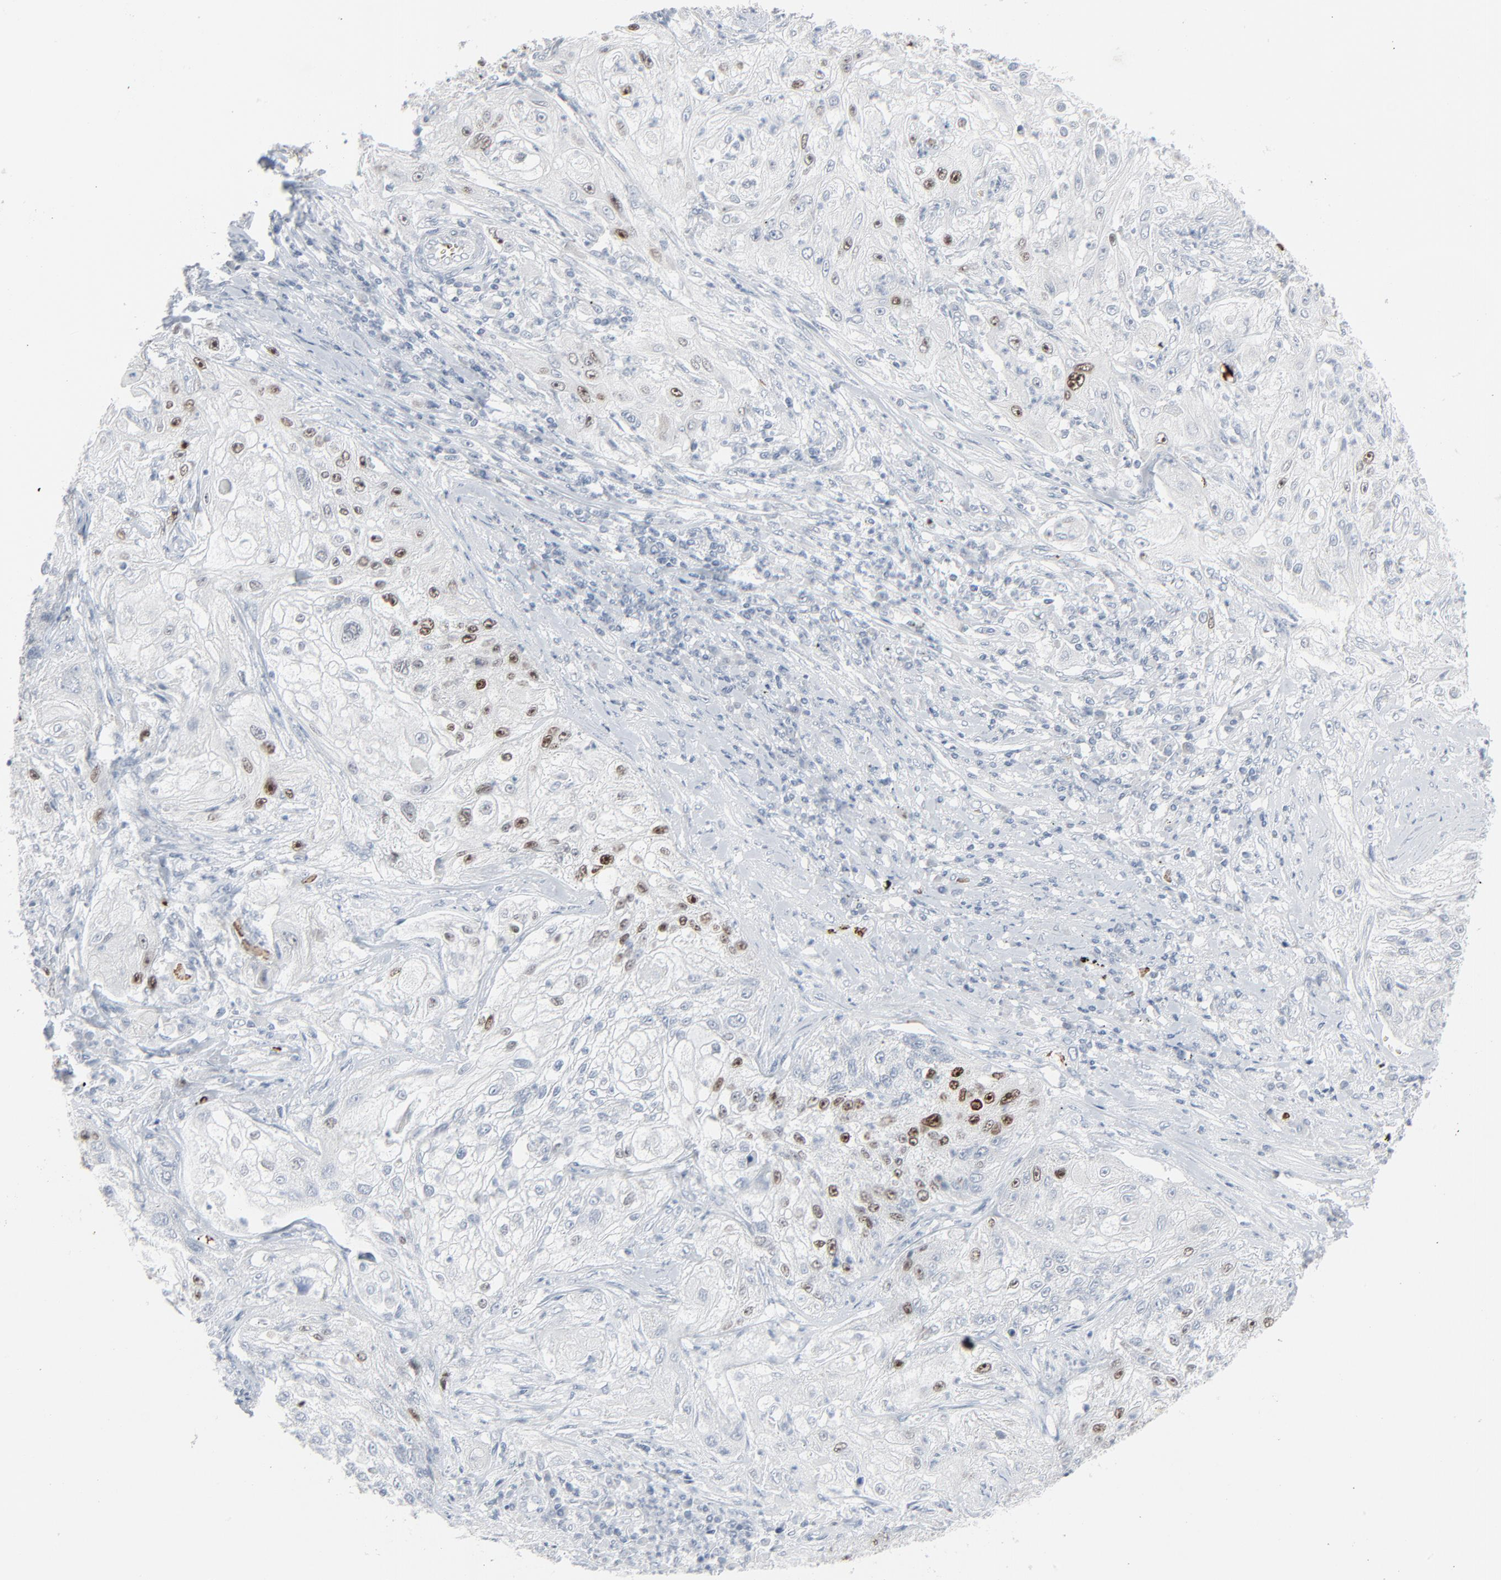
{"staining": {"intensity": "strong", "quantity": "<25%", "location": "nuclear"}, "tissue": "lung cancer", "cell_type": "Tumor cells", "image_type": "cancer", "snomed": [{"axis": "morphology", "description": "Inflammation, NOS"}, {"axis": "morphology", "description": "Squamous cell carcinoma, NOS"}, {"axis": "topography", "description": "Lymph node"}, {"axis": "topography", "description": "Soft tissue"}, {"axis": "topography", "description": "Lung"}], "caption": "A brown stain highlights strong nuclear positivity of a protein in lung squamous cell carcinoma tumor cells.", "gene": "SAGE1", "patient": {"sex": "male", "age": 66}}